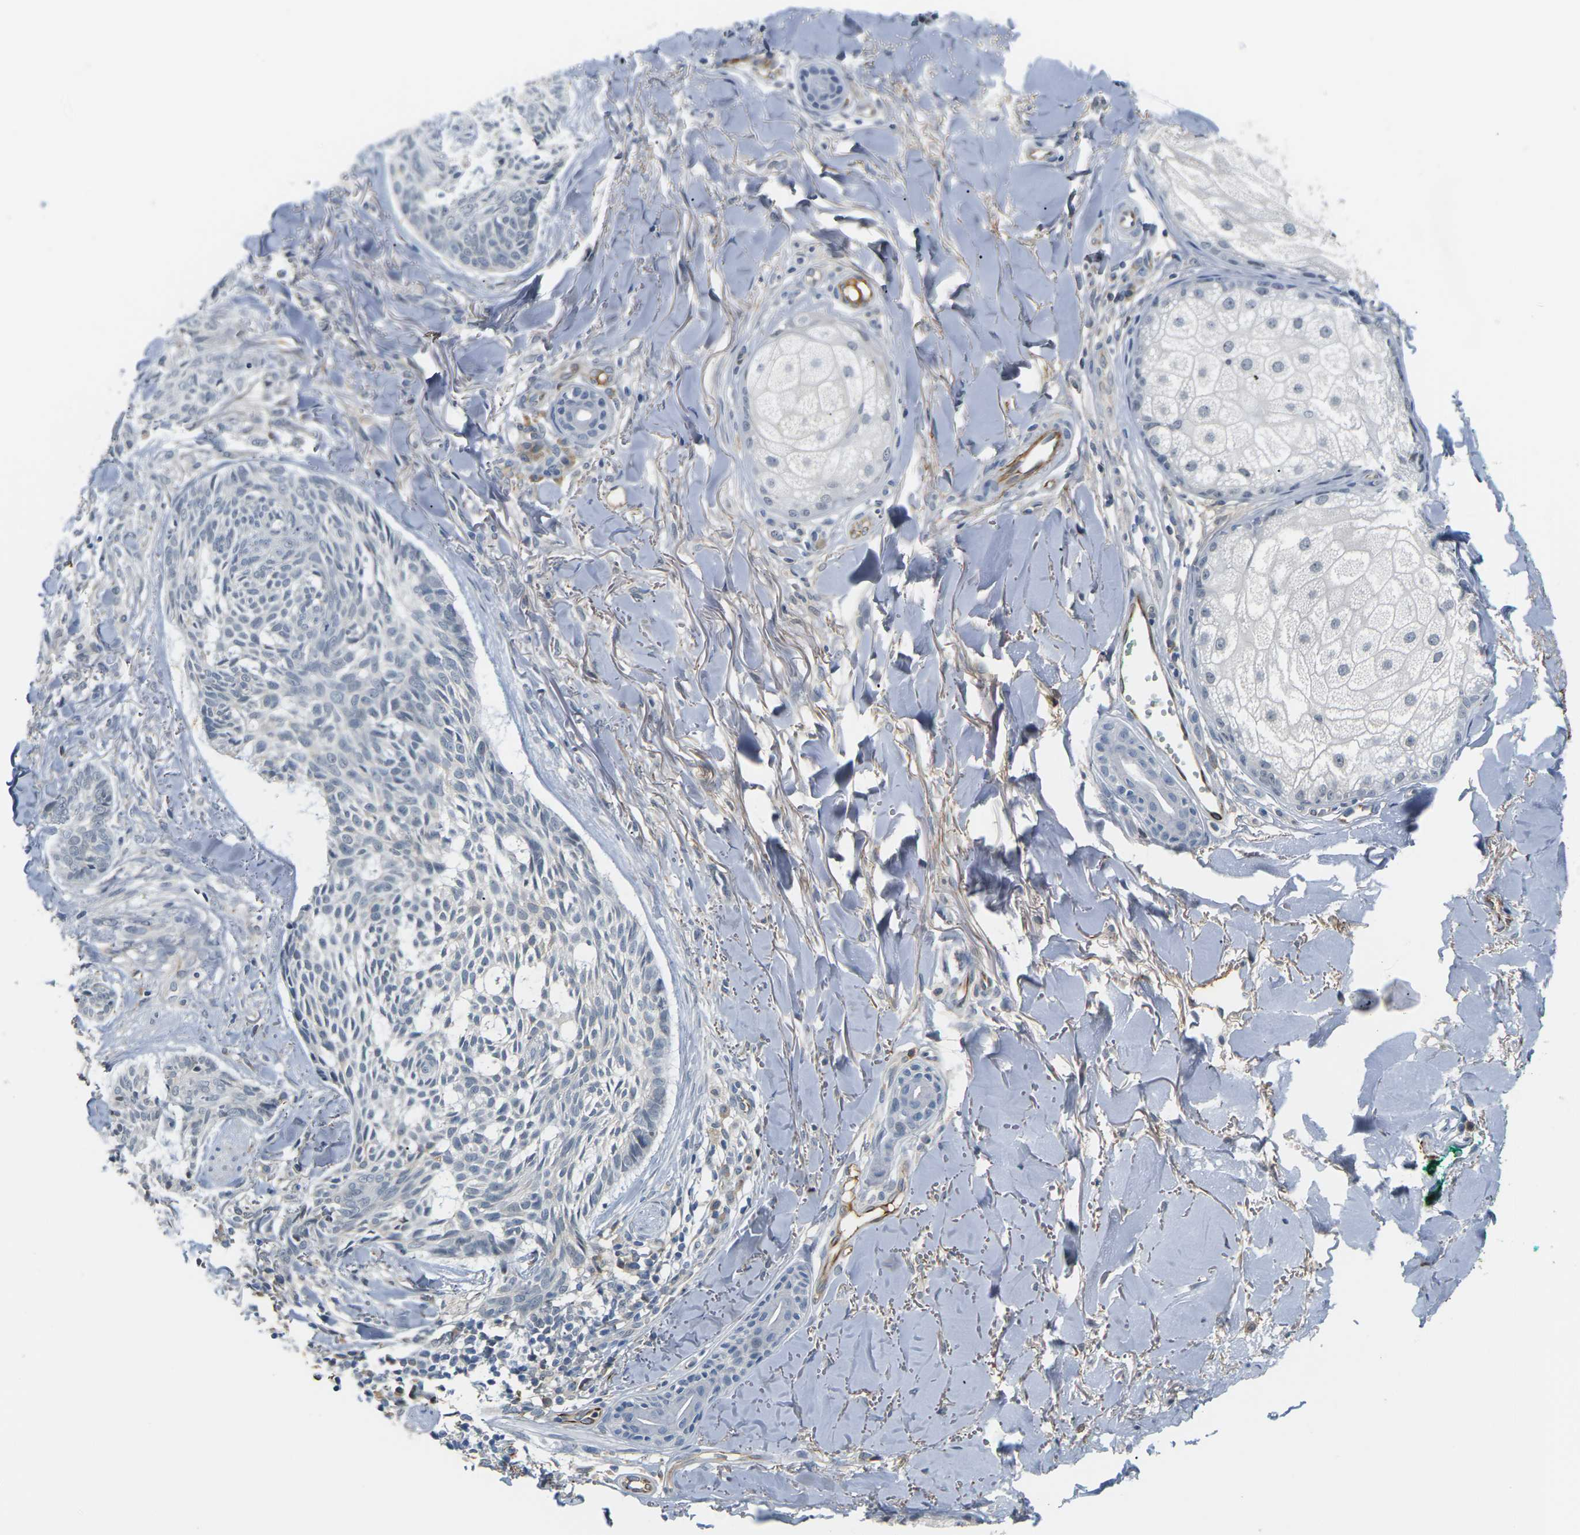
{"staining": {"intensity": "negative", "quantity": "none", "location": "none"}, "tissue": "skin cancer", "cell_type": "Tumor cells", "image_type": "cancer", "snomed": [{"axis": "morphology", "description": "Basal cell carcinoma"}, {"axis": "topography", "description": "Skin"}], "caption": "Skin basal cell carcinoma was stained to show a protein in brown. There is no significant positivity in tumor cells.", "gene": "PKP2", "patient": {"sex": "male", "age": 43}}